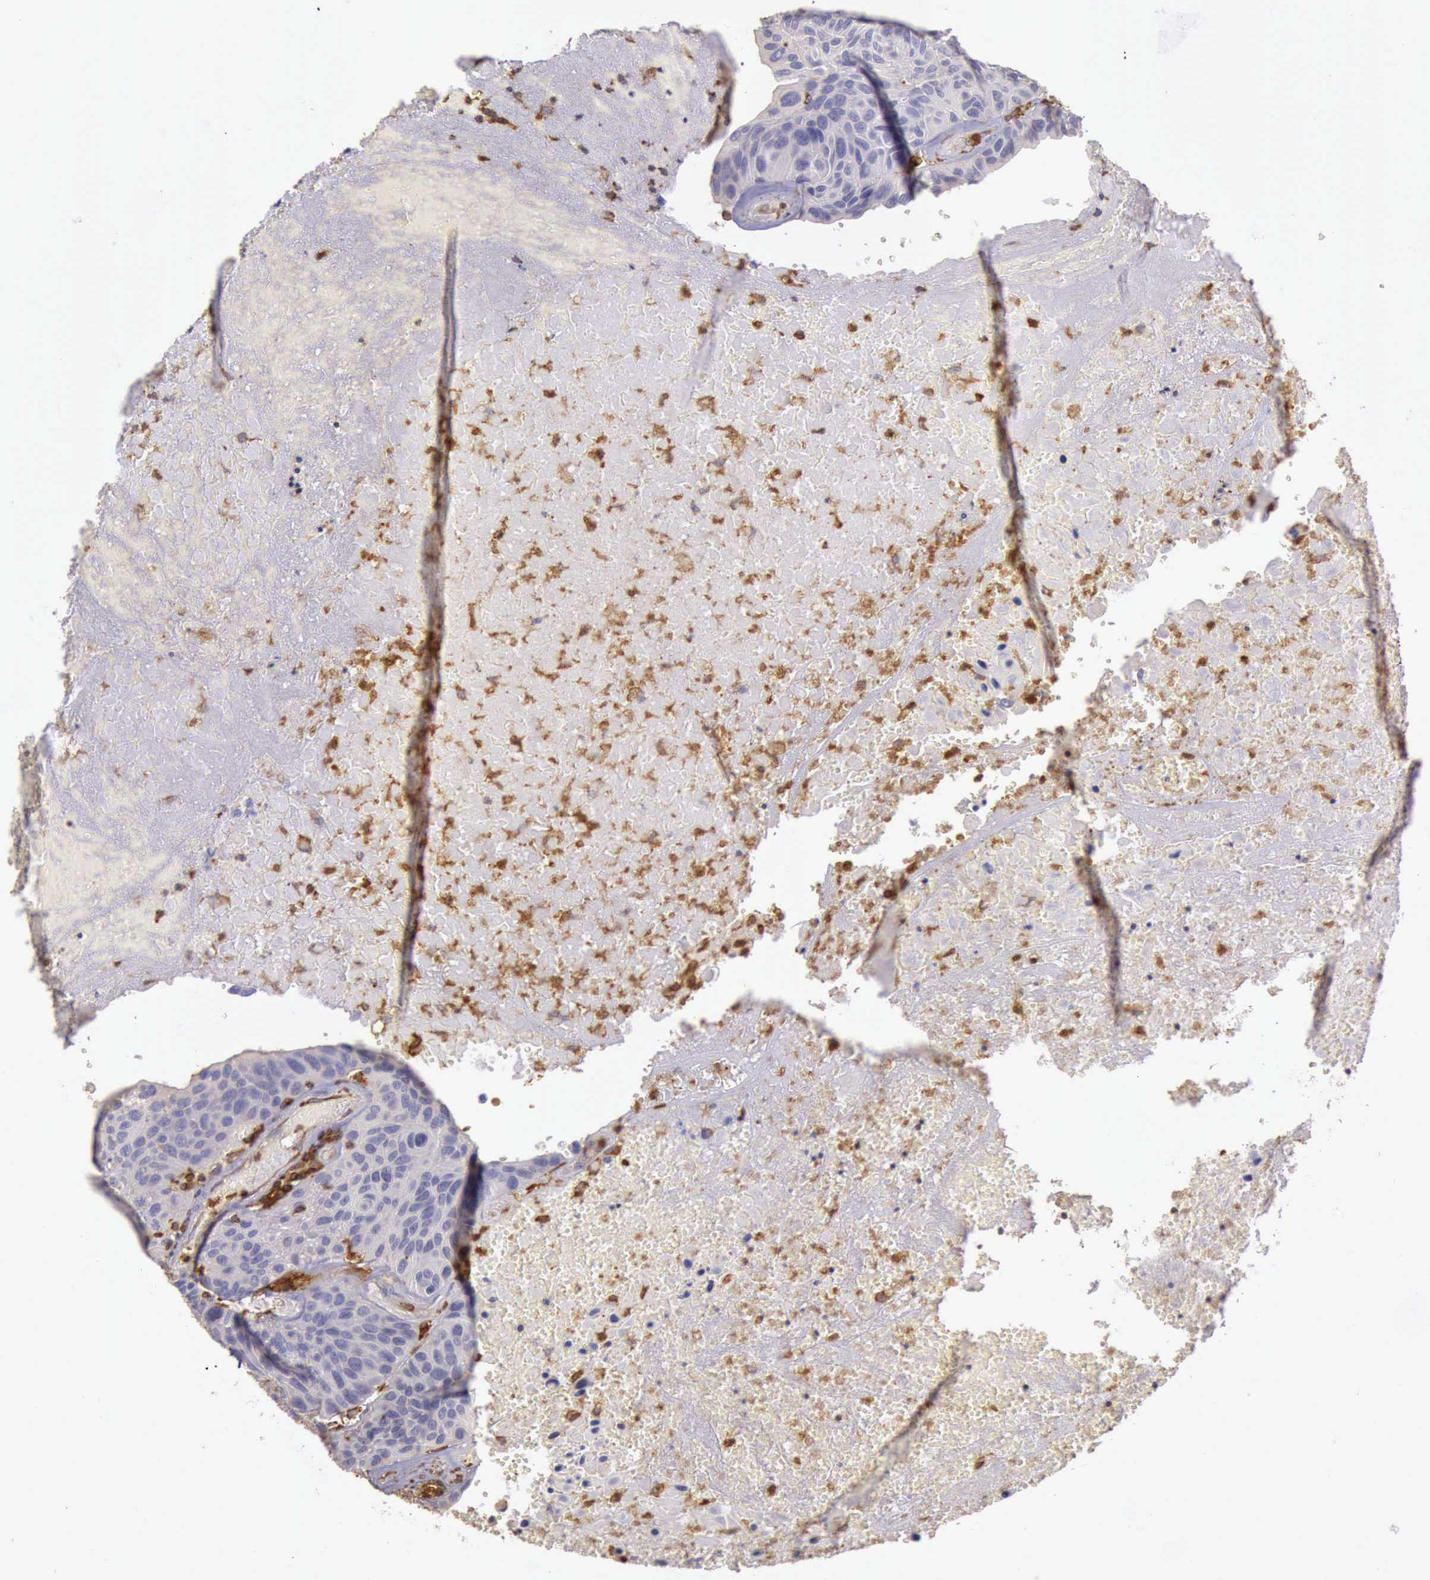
{"staining": {"intensity": "negative", "quantity": "none", "location": "none"}, "tissue": "urothelial cancer", "cell_type": "Tumor cells", "image_type": "cancer", "snomed": [{"axis": "morphology", "description": "Urothelial carcinoma, High grade"}, {"axis": "topography", "description": "Urinary bladder"}], "caption": "Tumor cells show no significant expression in urothelial cancer. (Brightfield microscopy of DAB IHC at high magnification).", "gene": "ARHGAP4", "patient": {"sex": "male", "age": 66}}